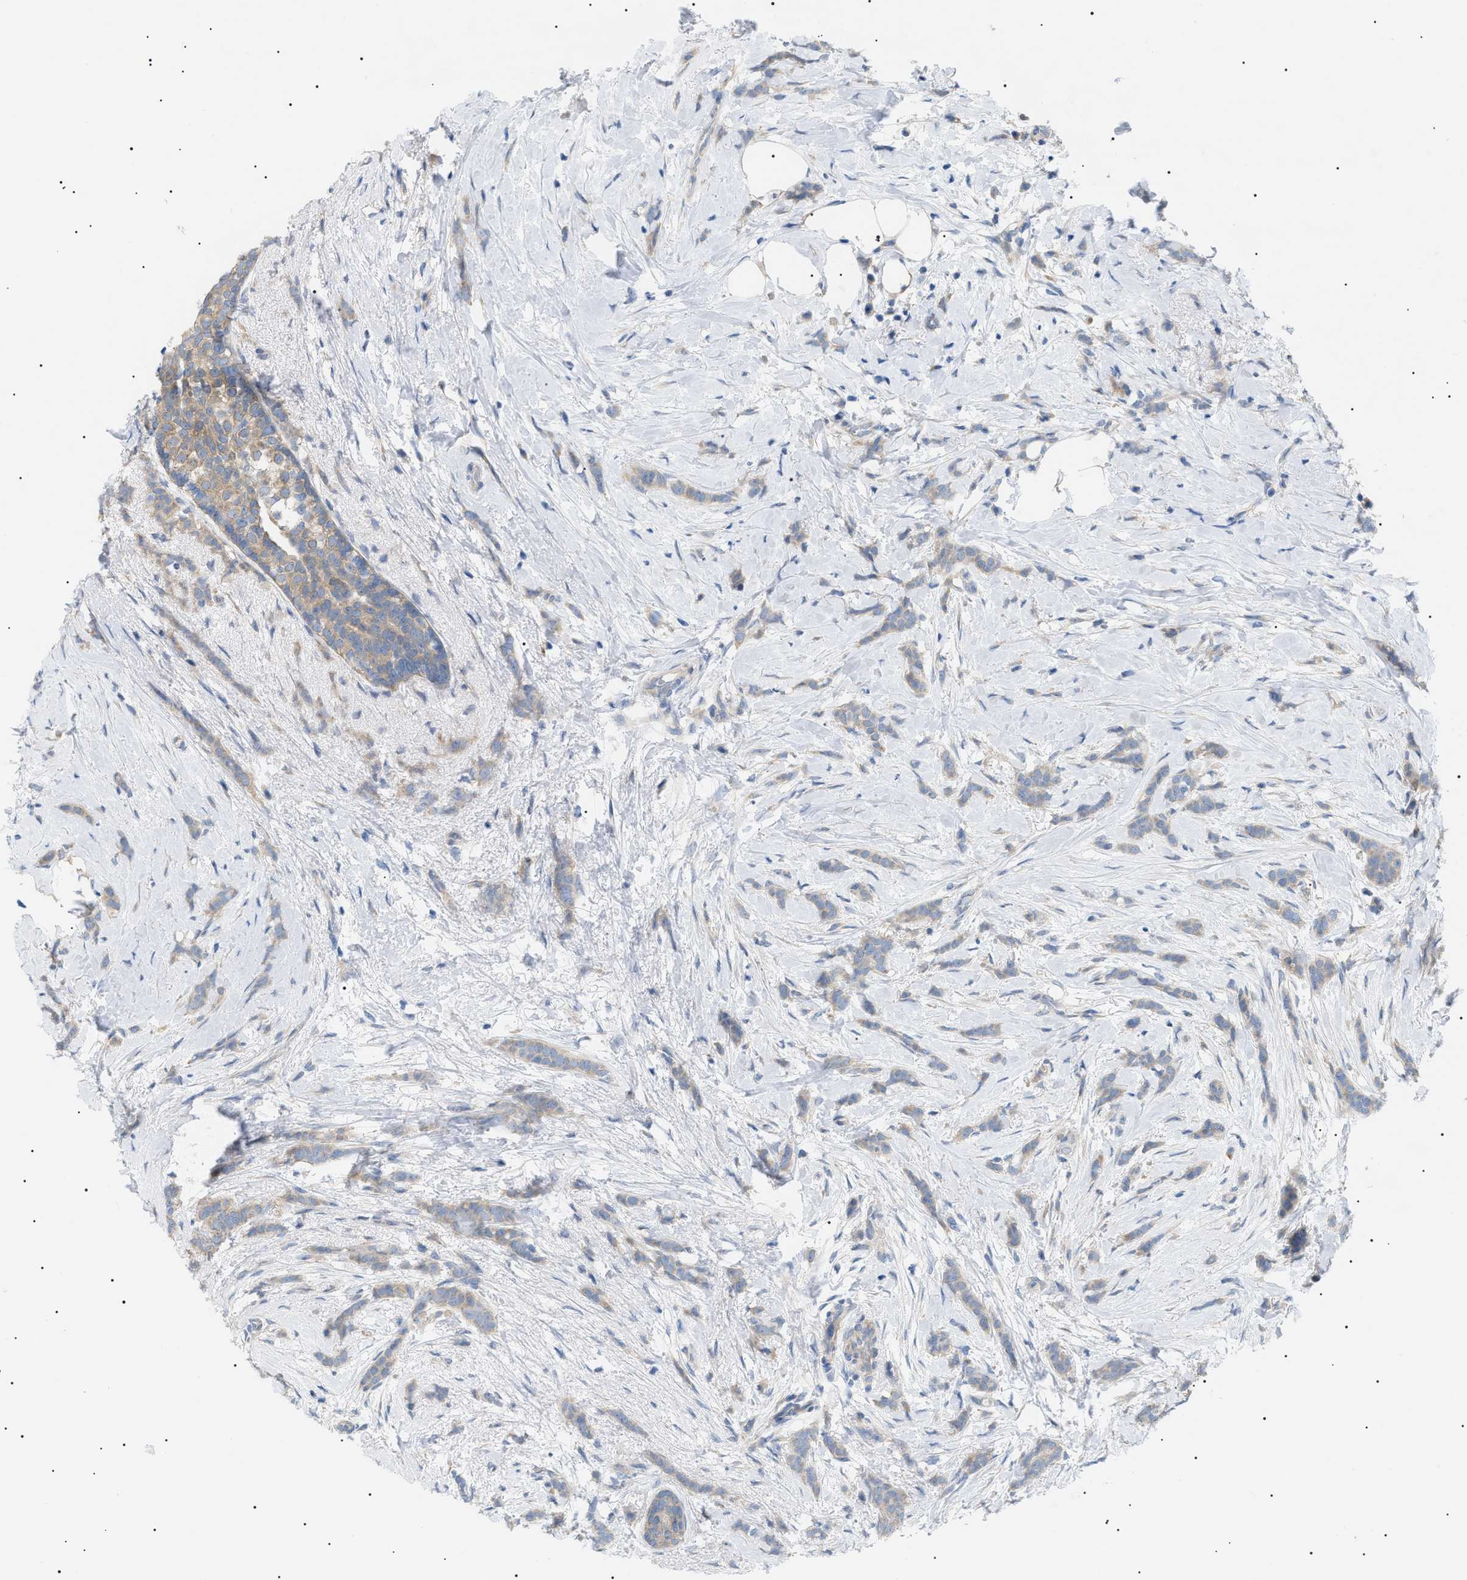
{"staining": {"intensity": "weak", "quantity": ">75%", "location": "cytoplasmic/membranous"}, "tissue": "breast cancer", "cell_type": "Tumor cells", "image_type": "cancer", "snomed": [{"axis": "morphology", "description": "Lobular carcinoma, in situ"}, {"axis": "morphology", "description": "Lobular carcinoma"}, {"axis": "topography", "description": "Breast"}], "caption": "Breast cancer stained with a brown dye demonstrates weak cytoplasmic/membranous positive staining in approximately >75% of tumor cells.", "gene": "IRS2", "patient": {"sex": "female", "age": 41}}